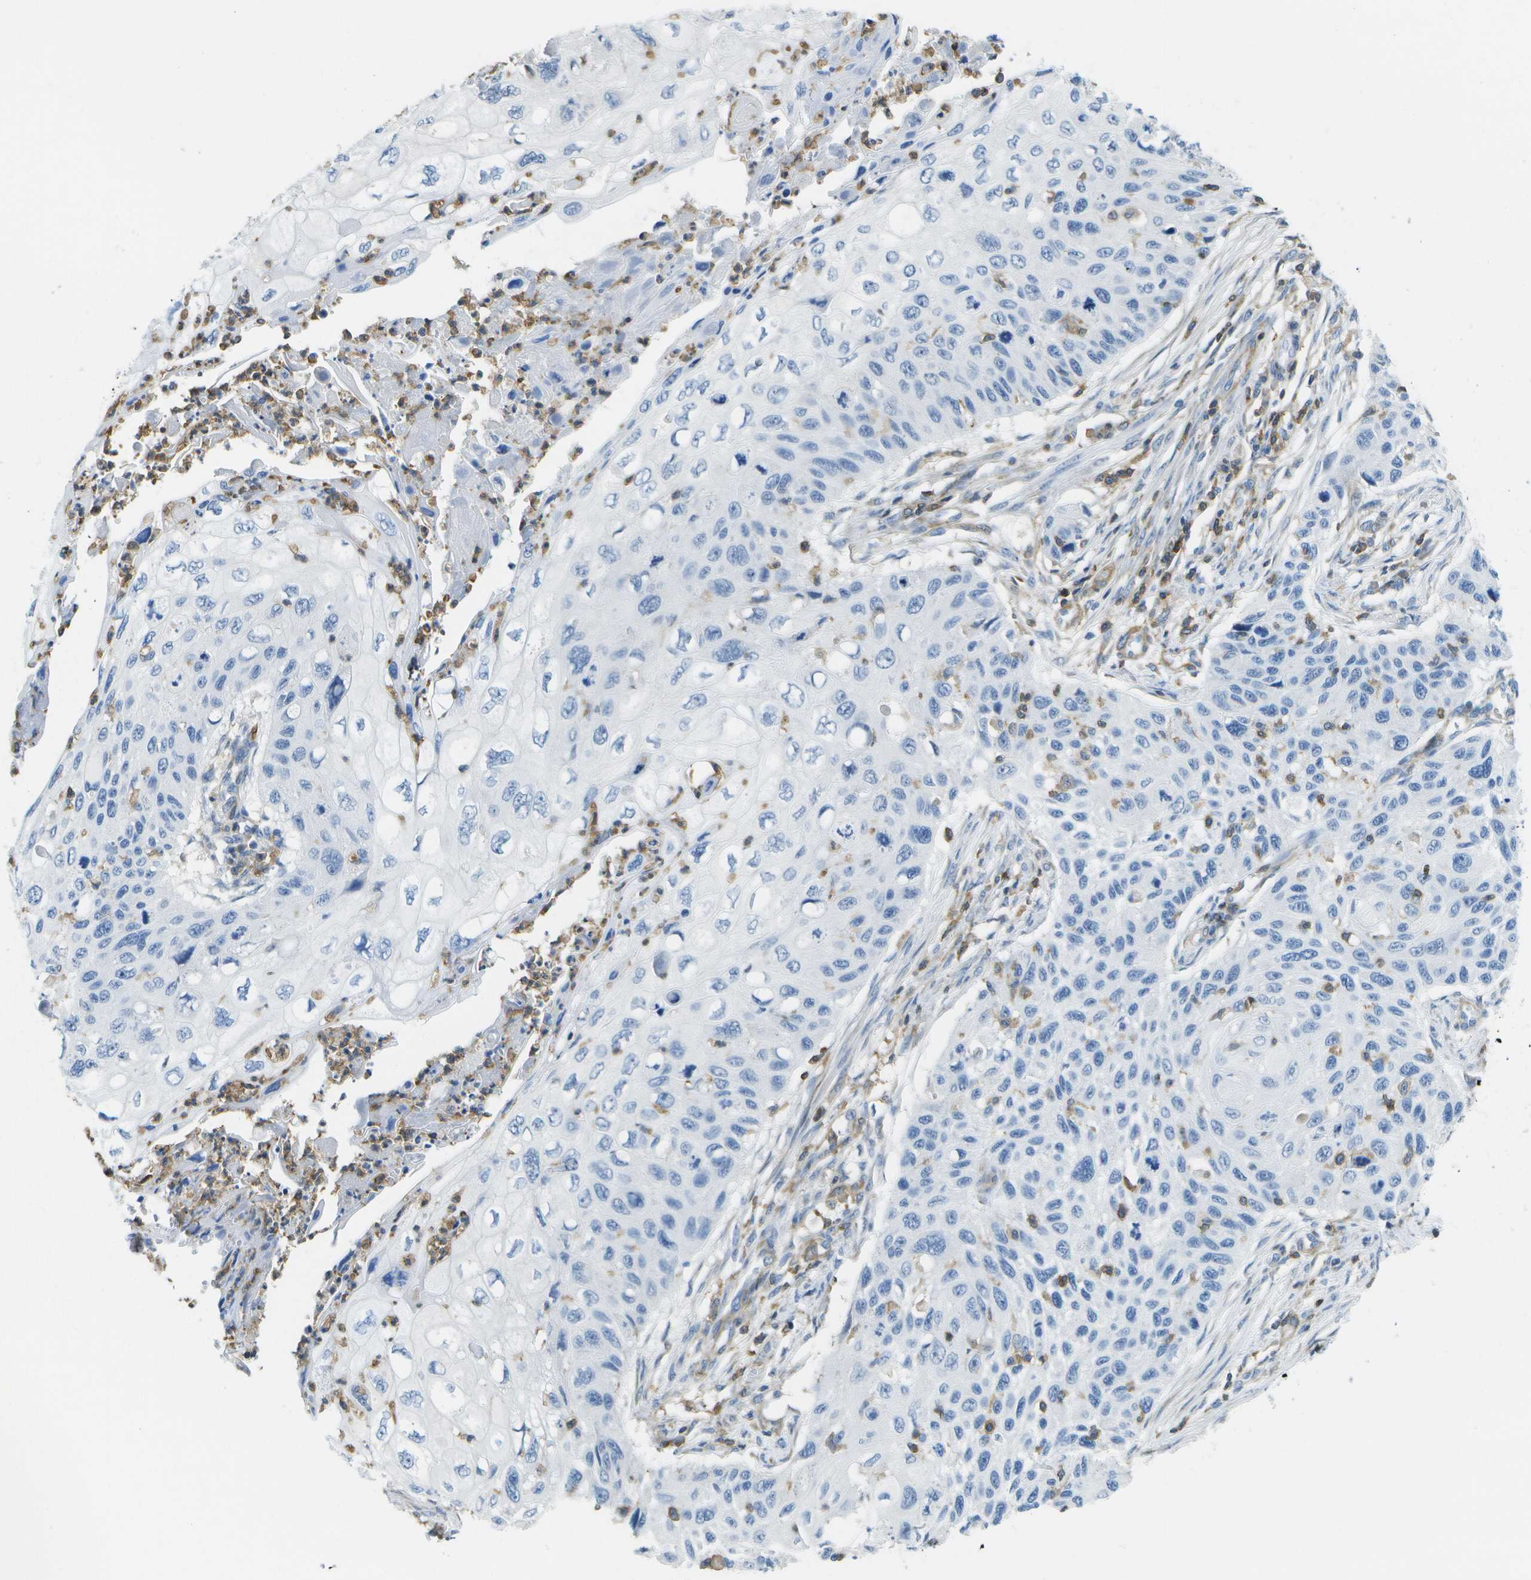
{"staining": {"intensity": "negative", "quantity": "none", "location": "none"}, "tissue": "cervical cancer", "cell_type": "Tumor cells", "image_type": "cancer", "snomed": [{"axis": "morphology", "description": "Squamous cell carcinoma, NOS"}, {"axis": "topography", "description": "Cervix"}], "caption": "A high-resolution image shows immunohistochemistry staining of cervical squamous cell carcinoma, which reveals no significant expression in tumor cells.", "gene": "RCSD1", "patient": {"sex": "female", "age": 70}}